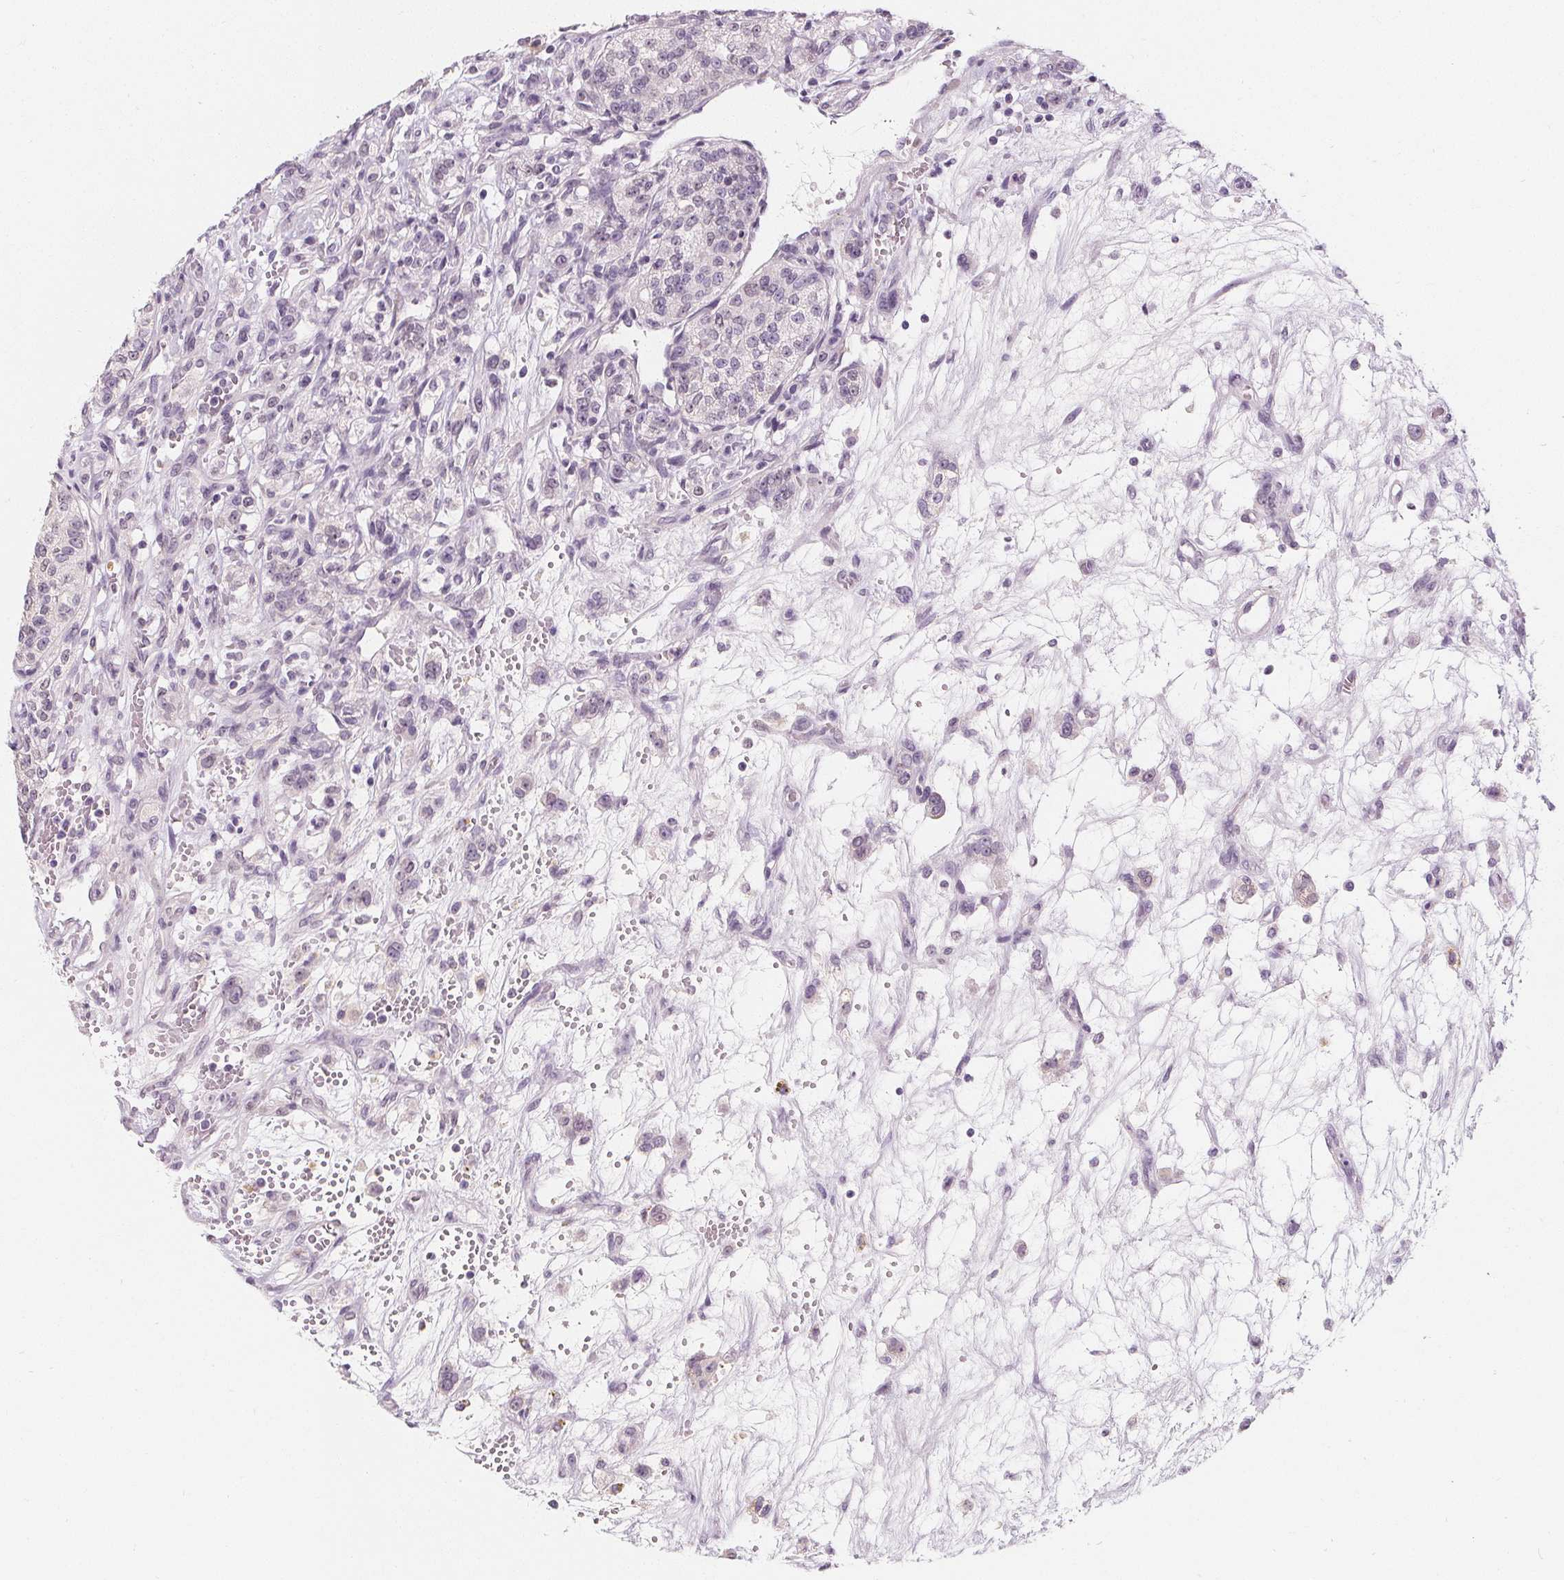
{"staining": {"intensity": "negative", "quantity": "none", "location": "none"}, "tissue": "renal cancer", "cell_type": "Tumor cells", "image_type": "cancer", "snomed": [{"axis": "morphology", "description": "Adenocarcinoma, NOS"}, {"axis": "topography", "description": "Kidney"}], "caption": "This is an IHC histopathology image of renal cancer. There is no expression in tumor cells.", "gene": "DBX2", "patient": {"sex": "female", "age": 63}}